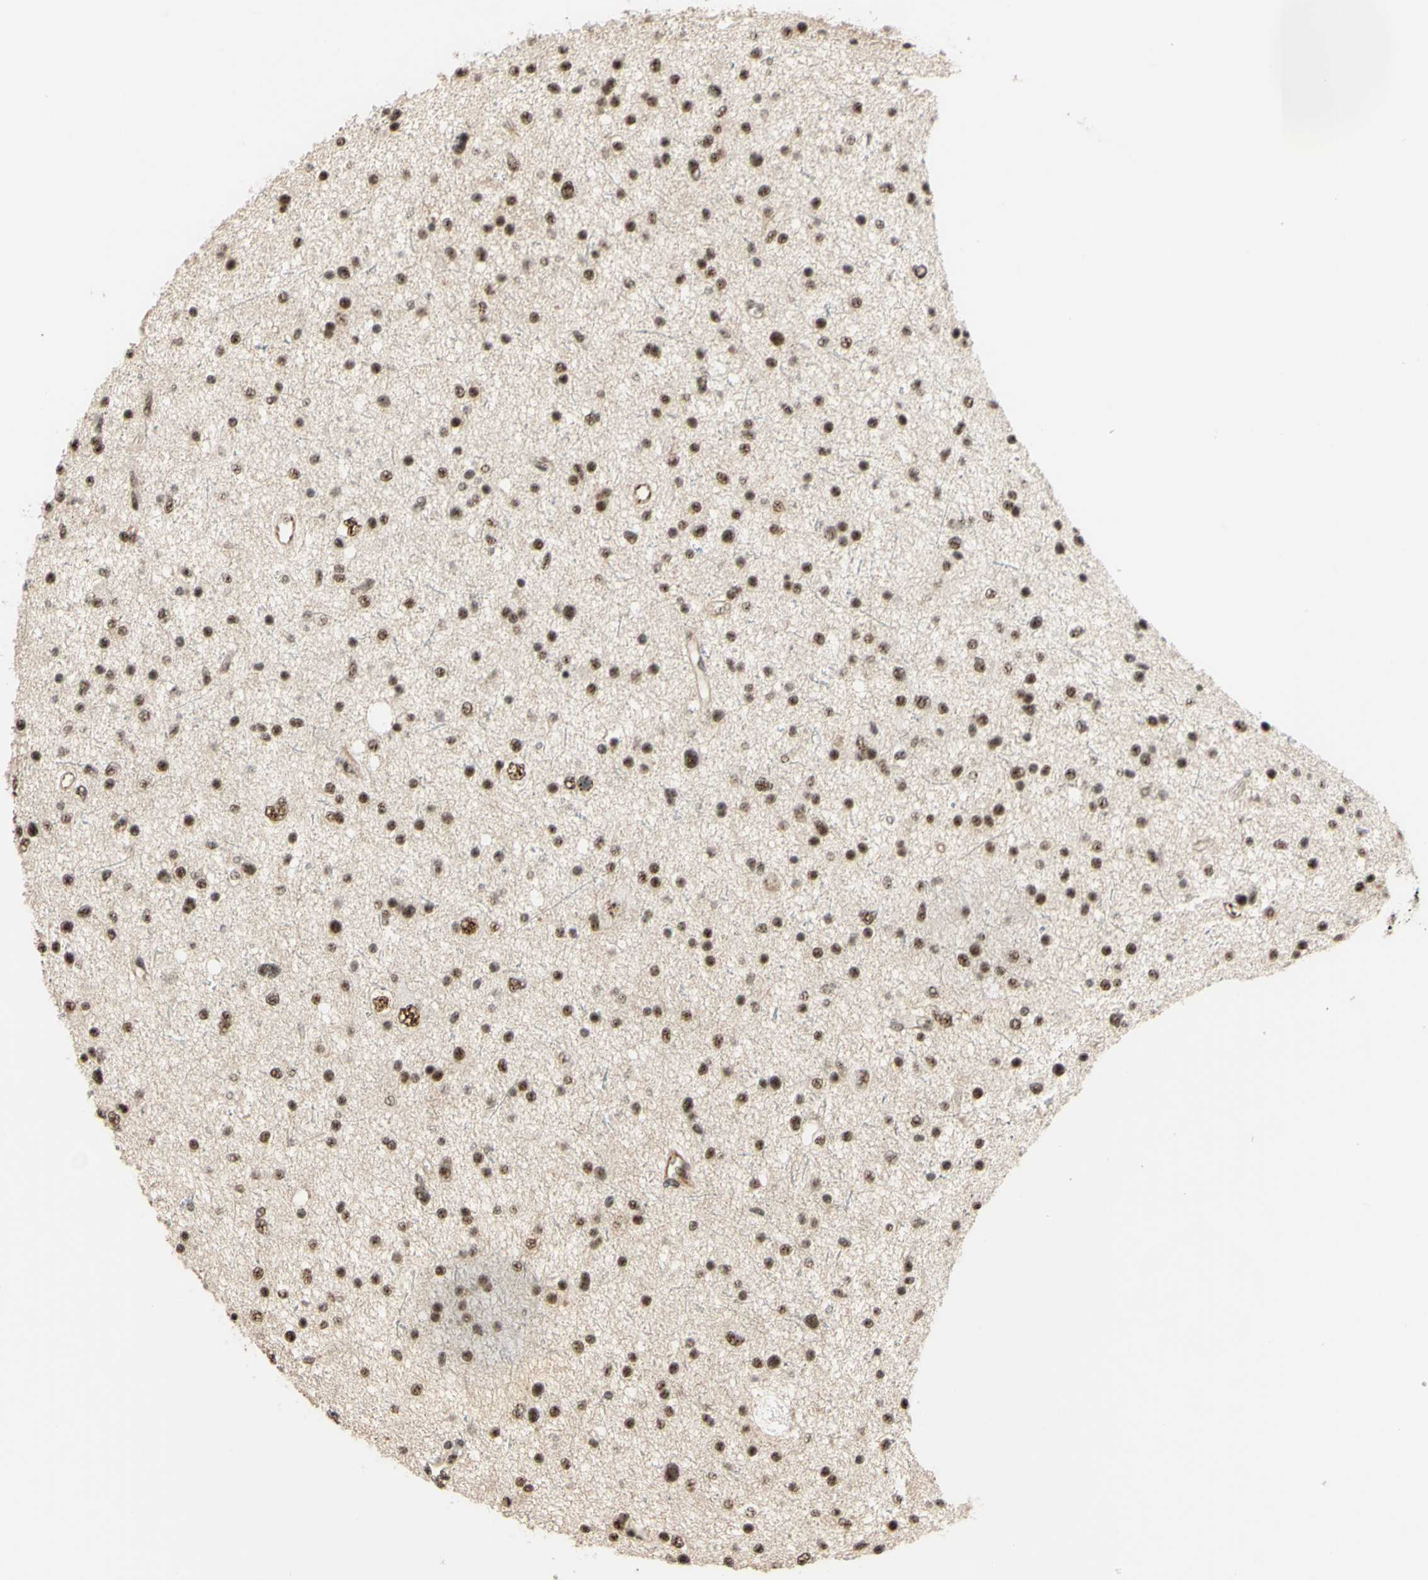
{"staining": {"intensity": "moderate", "quantity": ">75%", "location": "nuclear"}, "tissue": "glioma", "cell_type": "Tumor cells", "image_type": "cancer", "snomed": [{"axis": "morphology", "description": "Glioma, malignant, Low grade"}, {"axis": "topography", "description": "Brain"}], "caption": "IHC of human glioma displays medium levels of moderate nuclear positivity in approximately >75% of tumor cells.", "gene": "SAP18", "patient": {"sex": "female", "age": 37}}